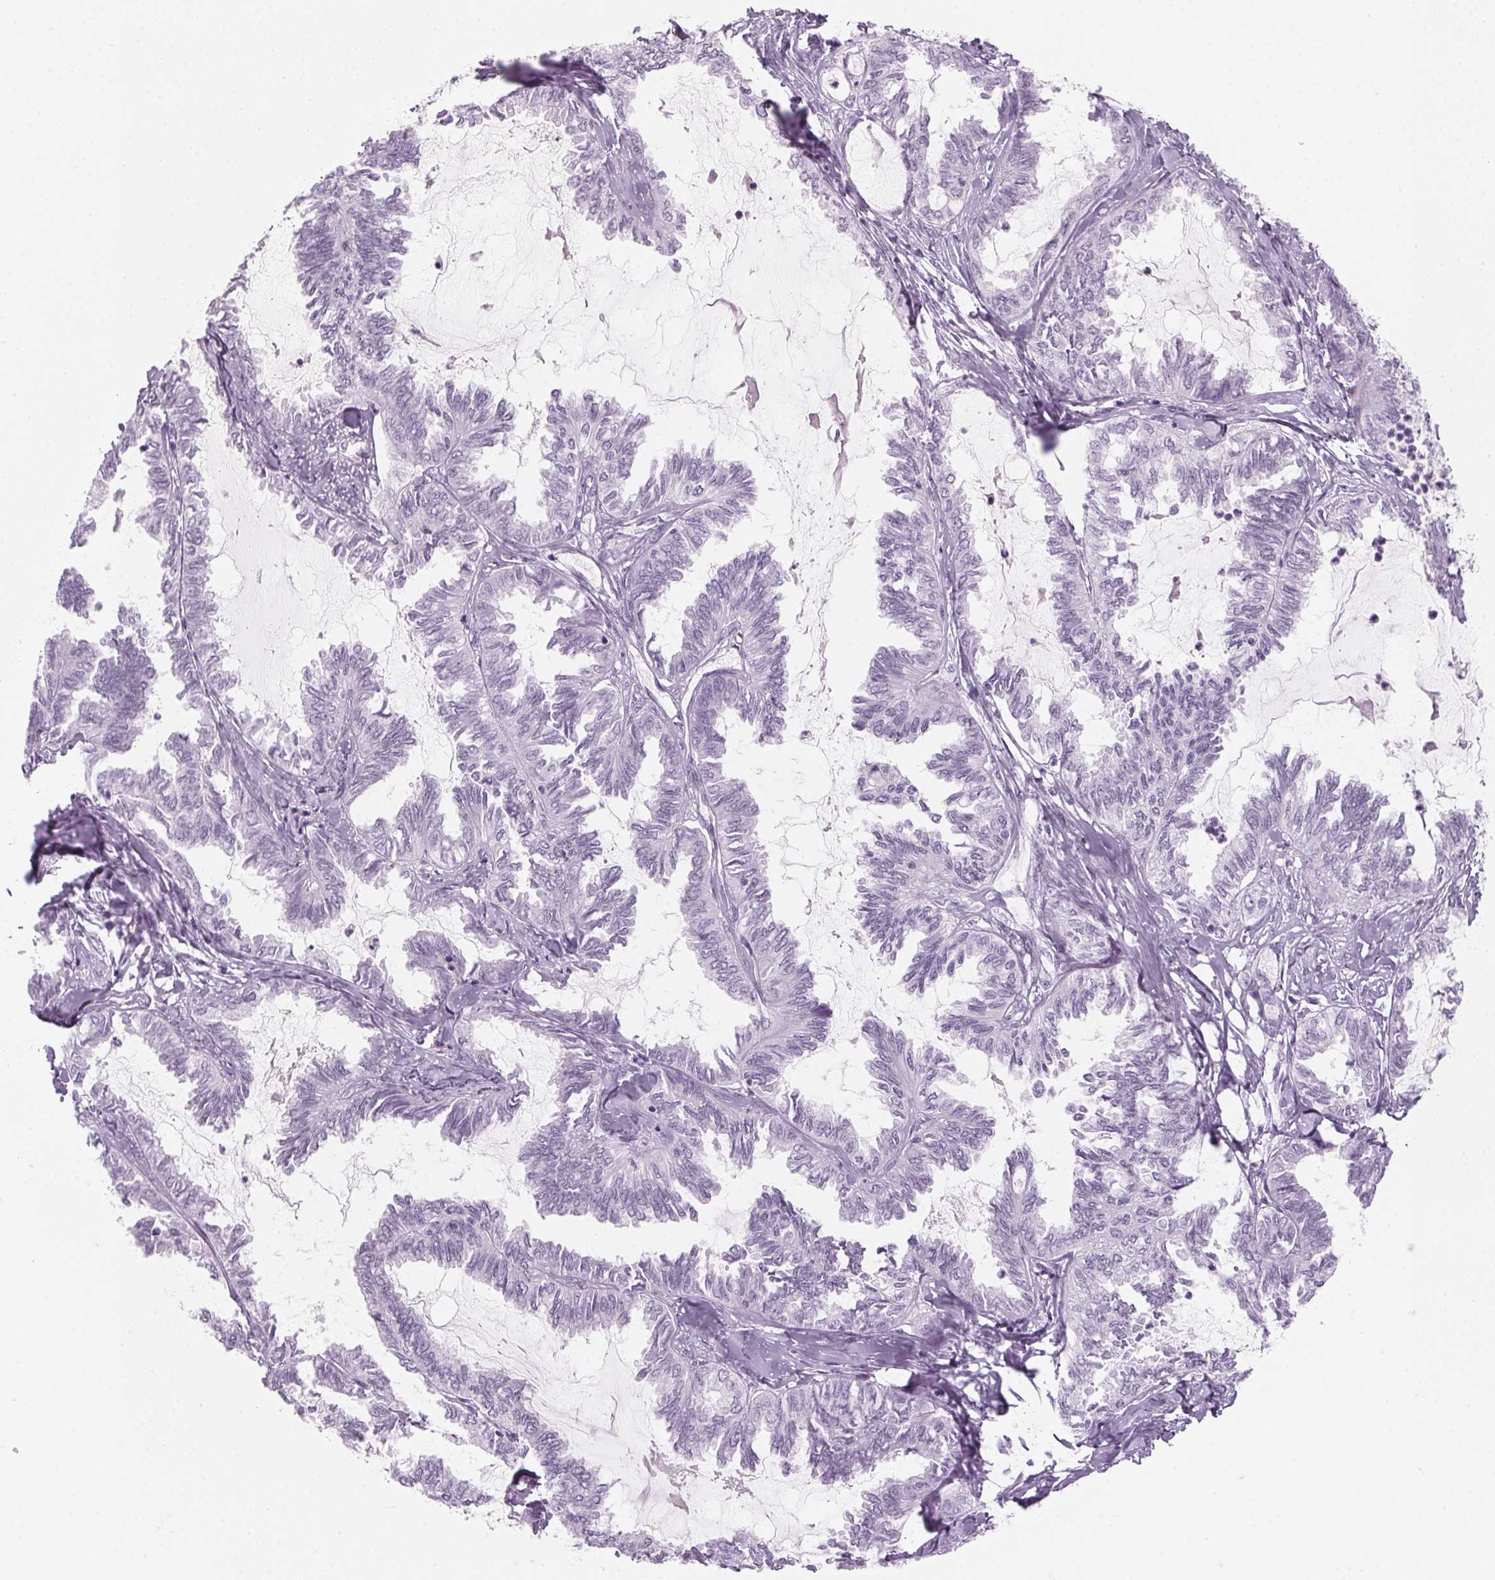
{"staining": {"intensity": "negative", "quantity": "none", "location": "none"}, "tissue": "ovarian cancer", "cell_type": "Tumor cells", "image_type": "cancer", "snomed": [{"axis": "morphology", "description": "Carcinoma, endometroid"}, {"axis": "topography", "description": "Ovary"}], "caption": "Immunohistochemistry (IHC) micrograph of neoplastic tissue: human endometroid carcinoma (ovarian) stained with DAB shows no significant protein expression in tumor cells.", "gene": "DNTTIP2", "patient": {"sex": "female", "age": 70}}